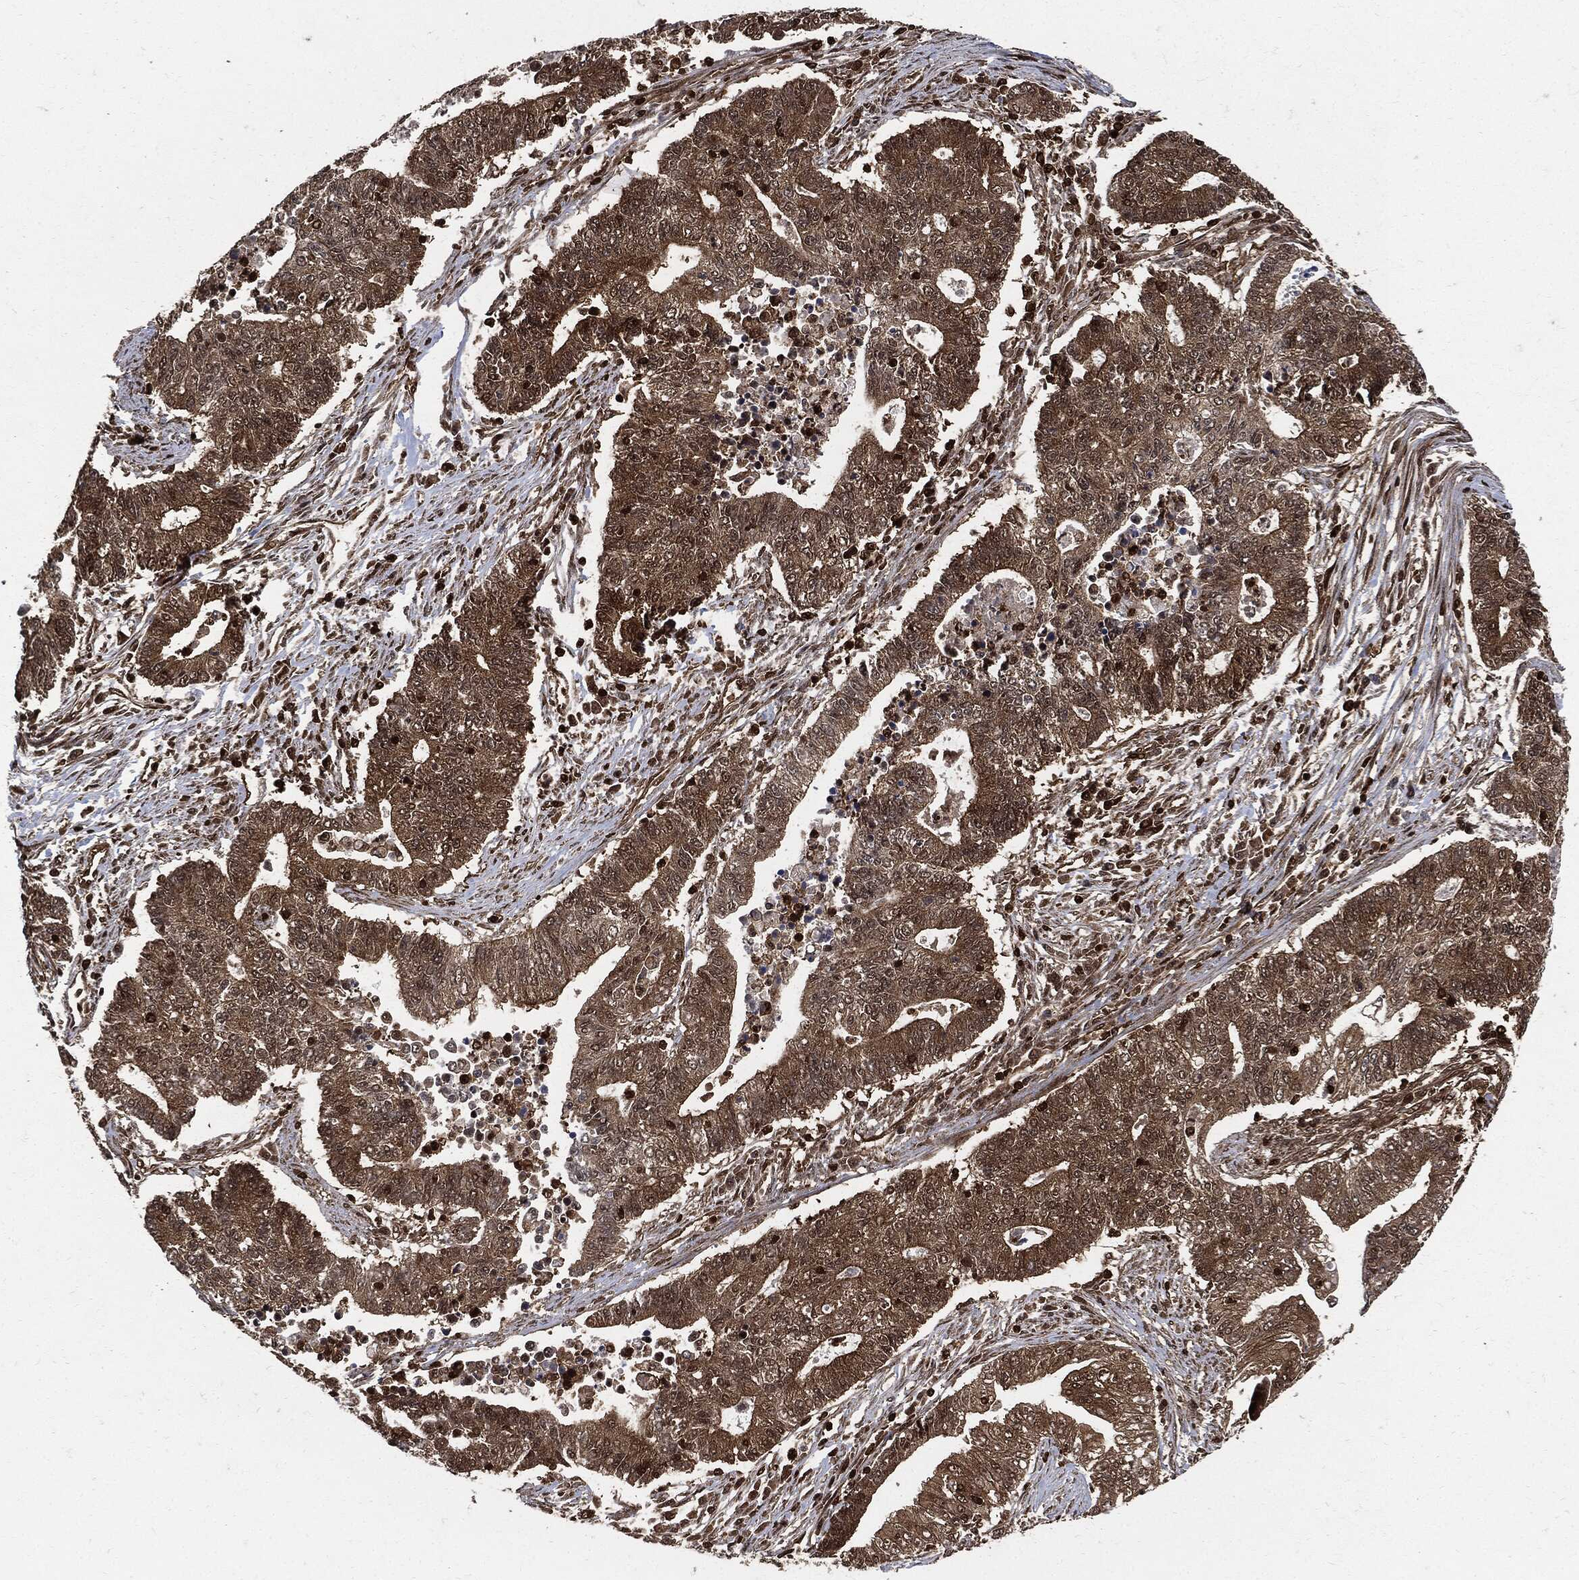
{"staining": {"intensity": "moderate", "quantity": ">75%", "location": "cytoplasmic/membranous"}, "tissue": "endometrial cancer", "cell_type": "Tumor cells", "image_type": "cancer", "snomed": [{"axis": "morphology", "description": "Adenocarcinoma, NOS"}, {"axis": "topography", "description": "Uterus"}, {"axis": "topography", "description": "Endometrium"}], "caption": "Endometrial adenocarcinoma stained with IHC reveals moderate cytoplasmic/membranous positivity in about >75% of tumor cells.", "gene": "YWHAB", "patient": {"sex": "female", "age": 54}}